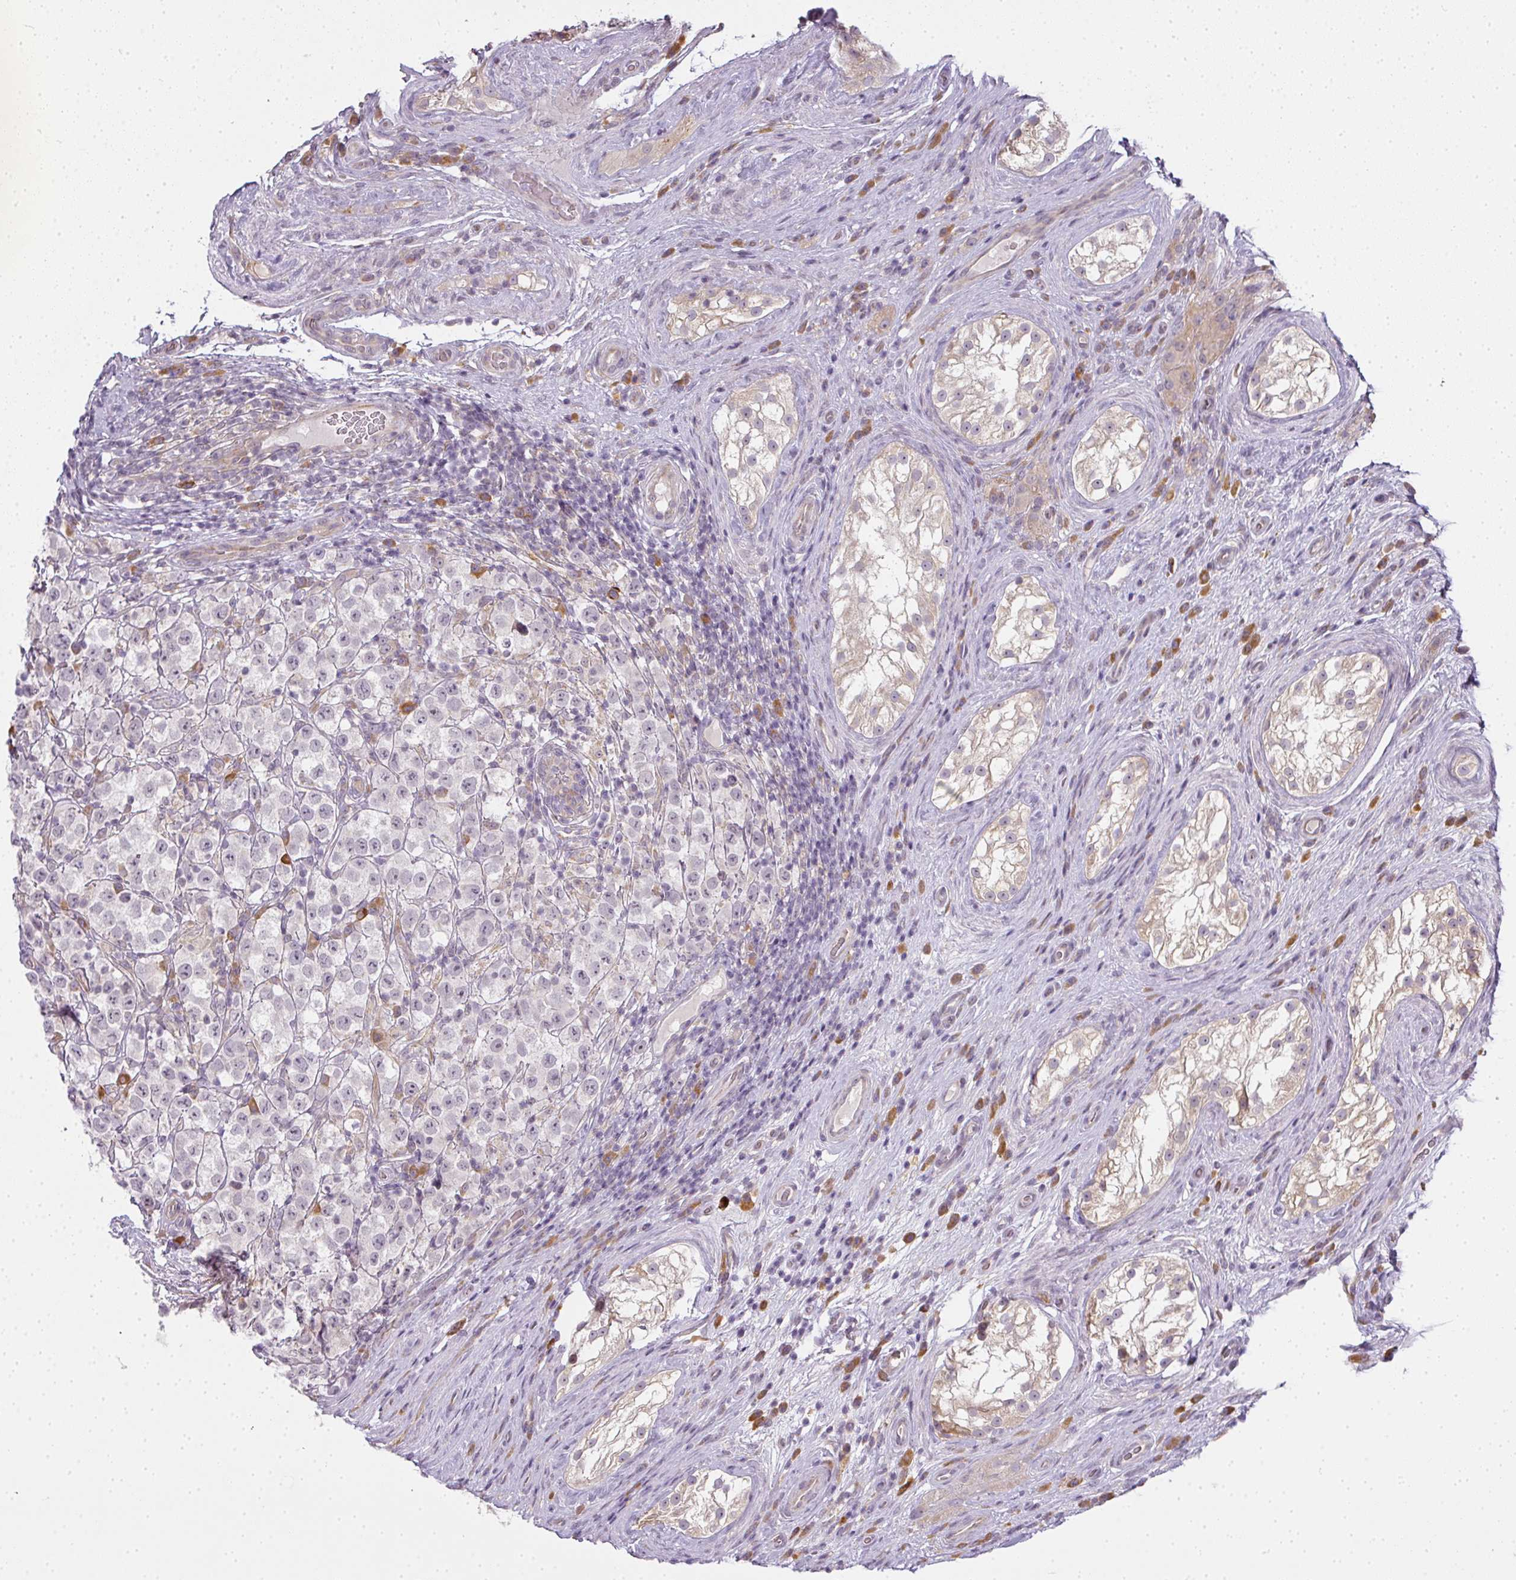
{"staining": {"intensity": "negative", "quantity": "none", "location": "none"}, "tissue": "testis cancer", "cell_type": "Tumor cells", "image_type": "cancer", "snomed": [{"axis": "morphology", "description": "Seminoma, NOS"}, {"axis": "morphology", "description": "Carcinoma, Embryonal, NOS"}, {"axis": "topography", "description": "Testis"}], "caption": "Tumor cells show no significant protein expression in seminoma (testis). The staining was performed using DAB to visualize the protein expression in brown, while the nuclei were stained in blue with hematoxylin (Magnification: 20x).", "gene": "MED19", "patient": {"sex": "male", "age": 41}}